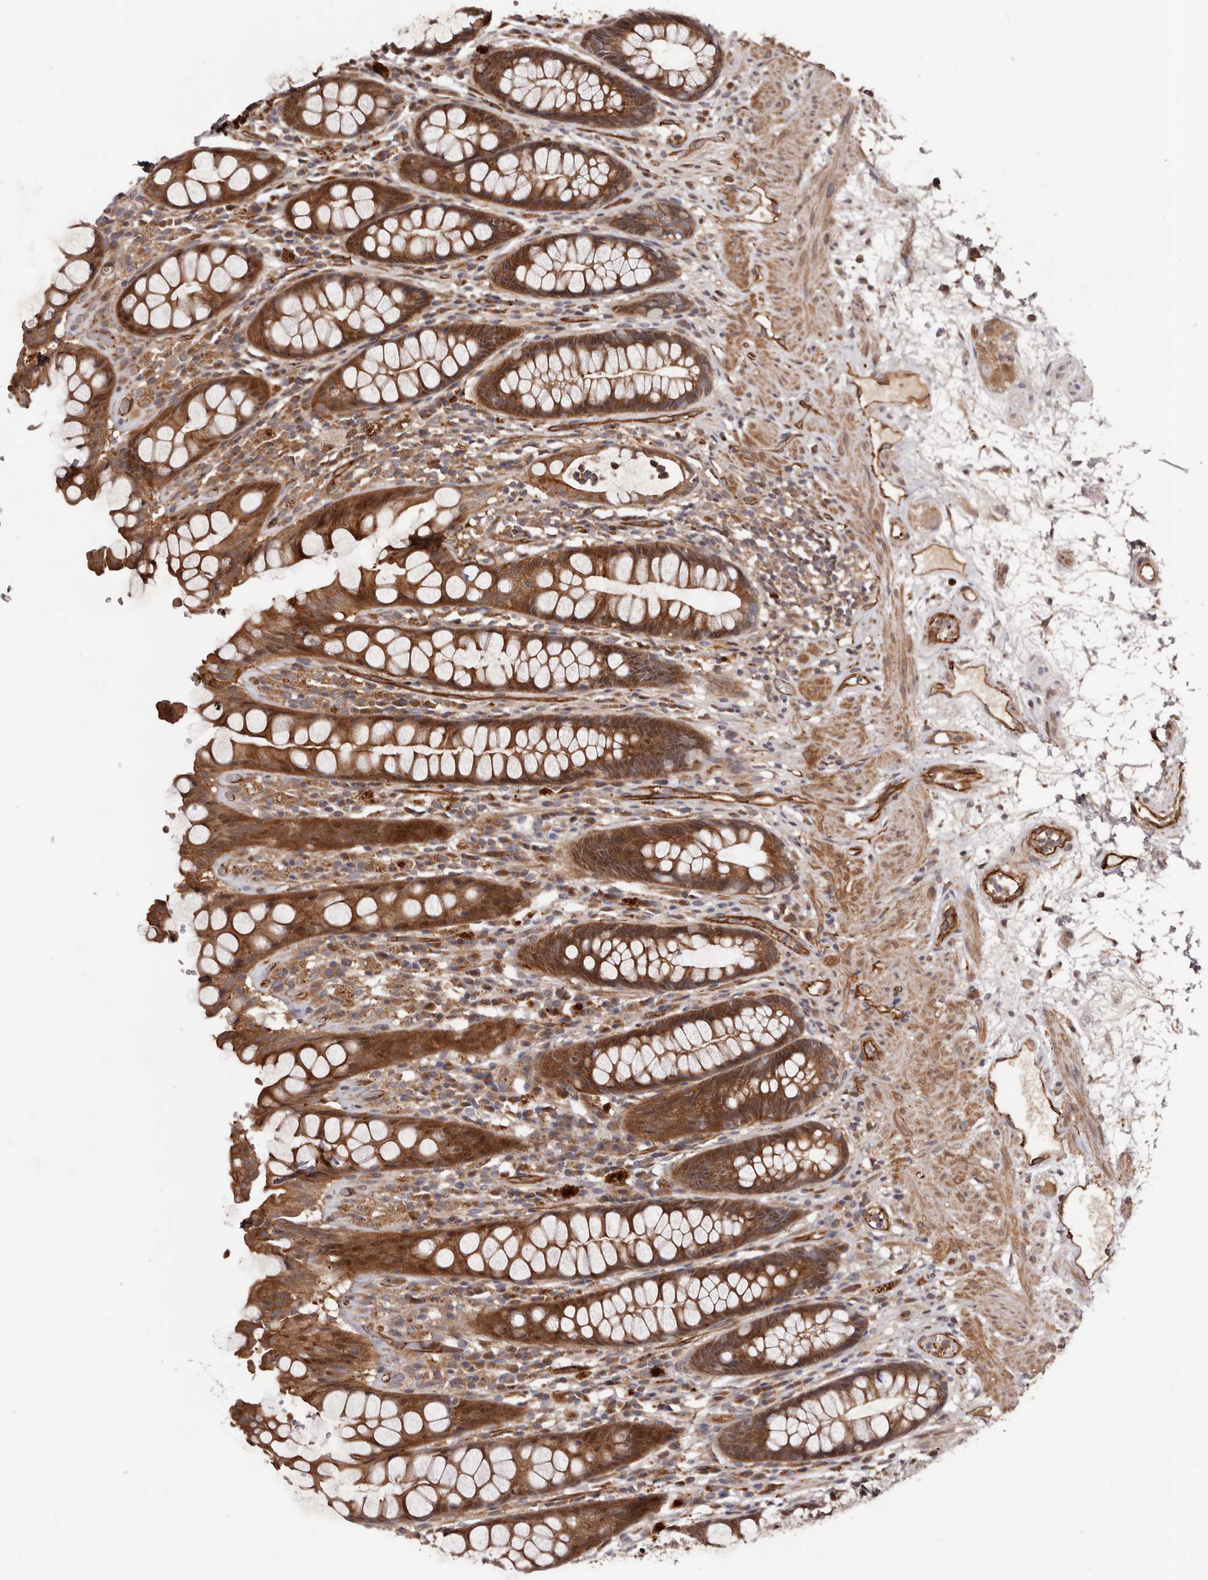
{"staining": {"intensity": "strong", "quantity": ">75%", "location": "cytoplasmic/membranous"}, "tissue": "rectum", "cell_type": "Glandular cells", "image_type": "normal", "snomed": [{"axis": "morphology", "description": "Normal tissue, NOS"}, {"axis": "topography", "description": "Rectum"}], "caption": "Immunohistochemistry image of unremarkable rectum stained for a protein (brown), which displays high levels of strong cytoplasmic/membranous expression in about >75% of glandular cells.", "gene": "GTPBP1", "patient": {"sex": "male", "age": 64}}